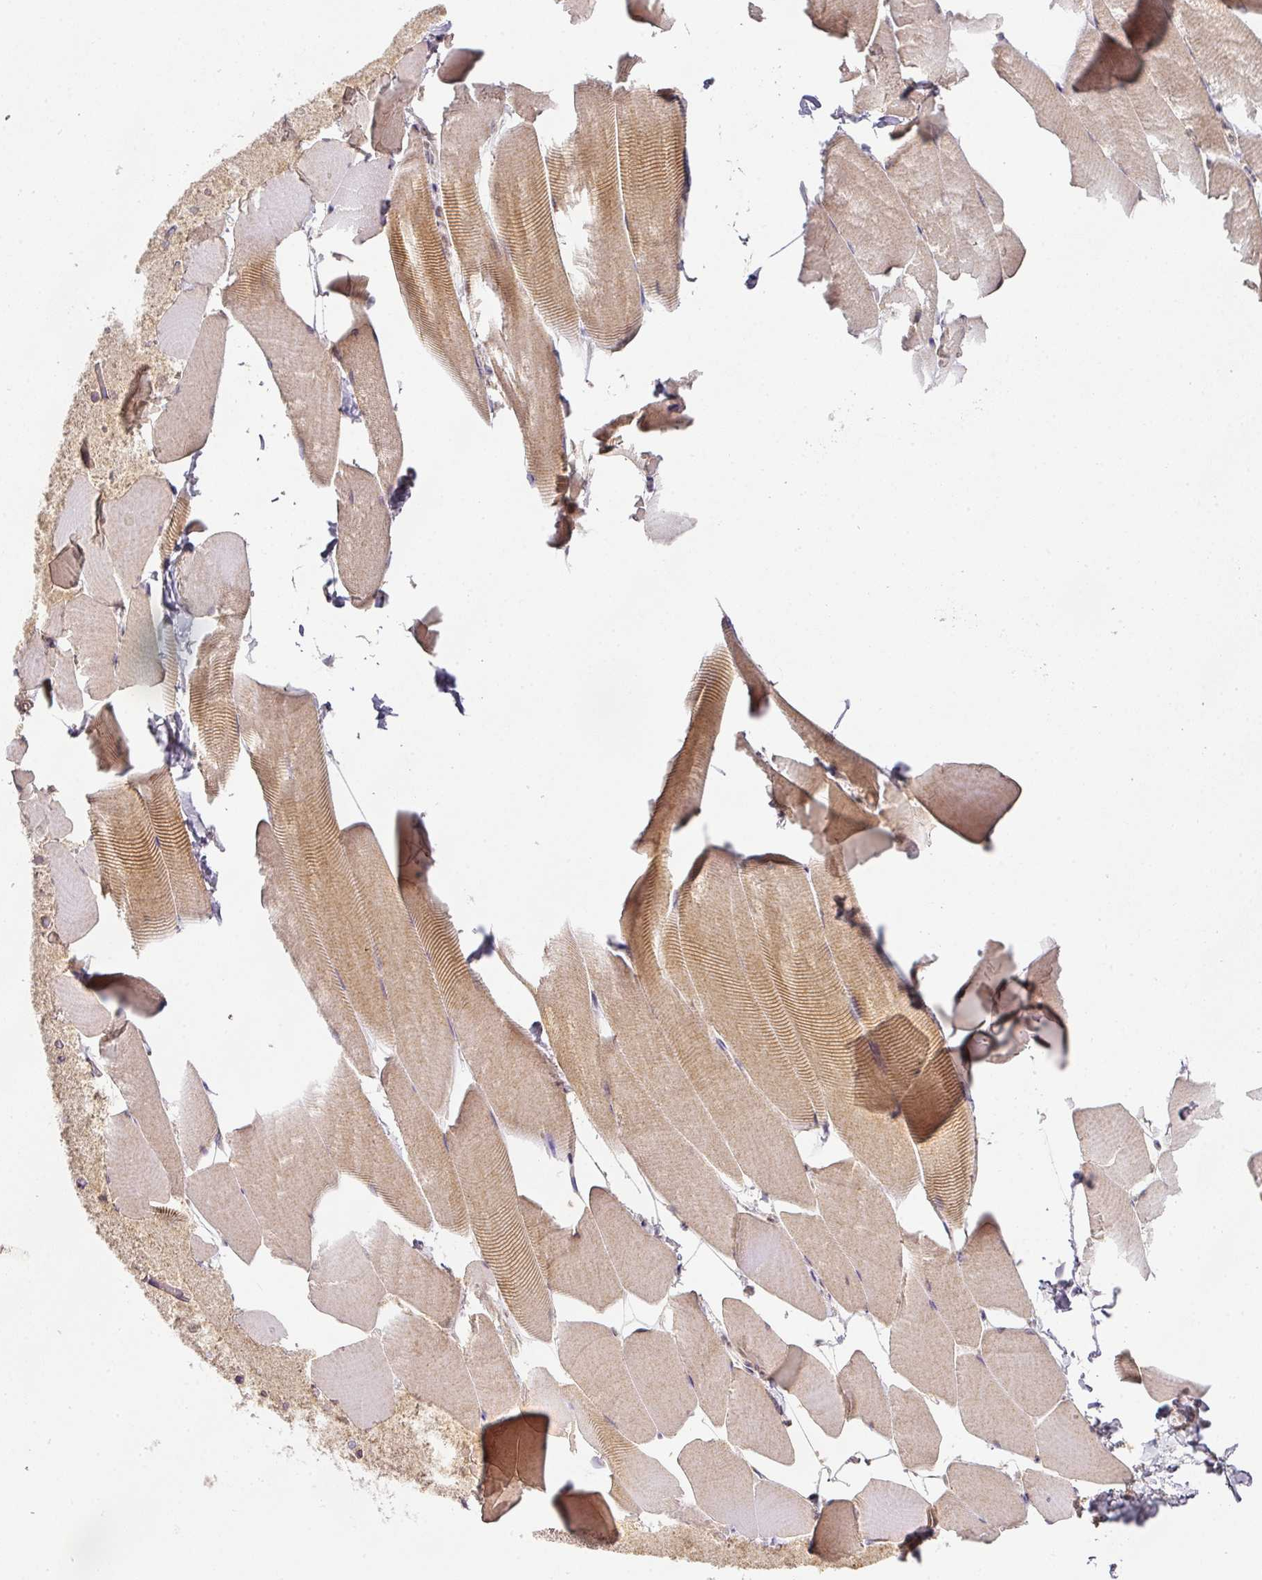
{"staining": {"intensity": "moderate", "quantity": "25%-75%", "location": "cytoplasmic/membranous"}, "tissue": "skeletal muscle", "cell_type": "Myocytes", "image_type": "normal", "snomed": [{"axis": "morphology", "description": "Normal tissue, NOS"}, {"axis": "topography", "description": "Skeletal muscle"}], "caption": "A photomicrograph of skeletal muscle stained for a protein shows moderate cytoplasmic/membranous brown staining in myocytes. Nuclei are stained in blue.", "gene": "EXTL3", "patient": {"sex": "male", "age": 25}}